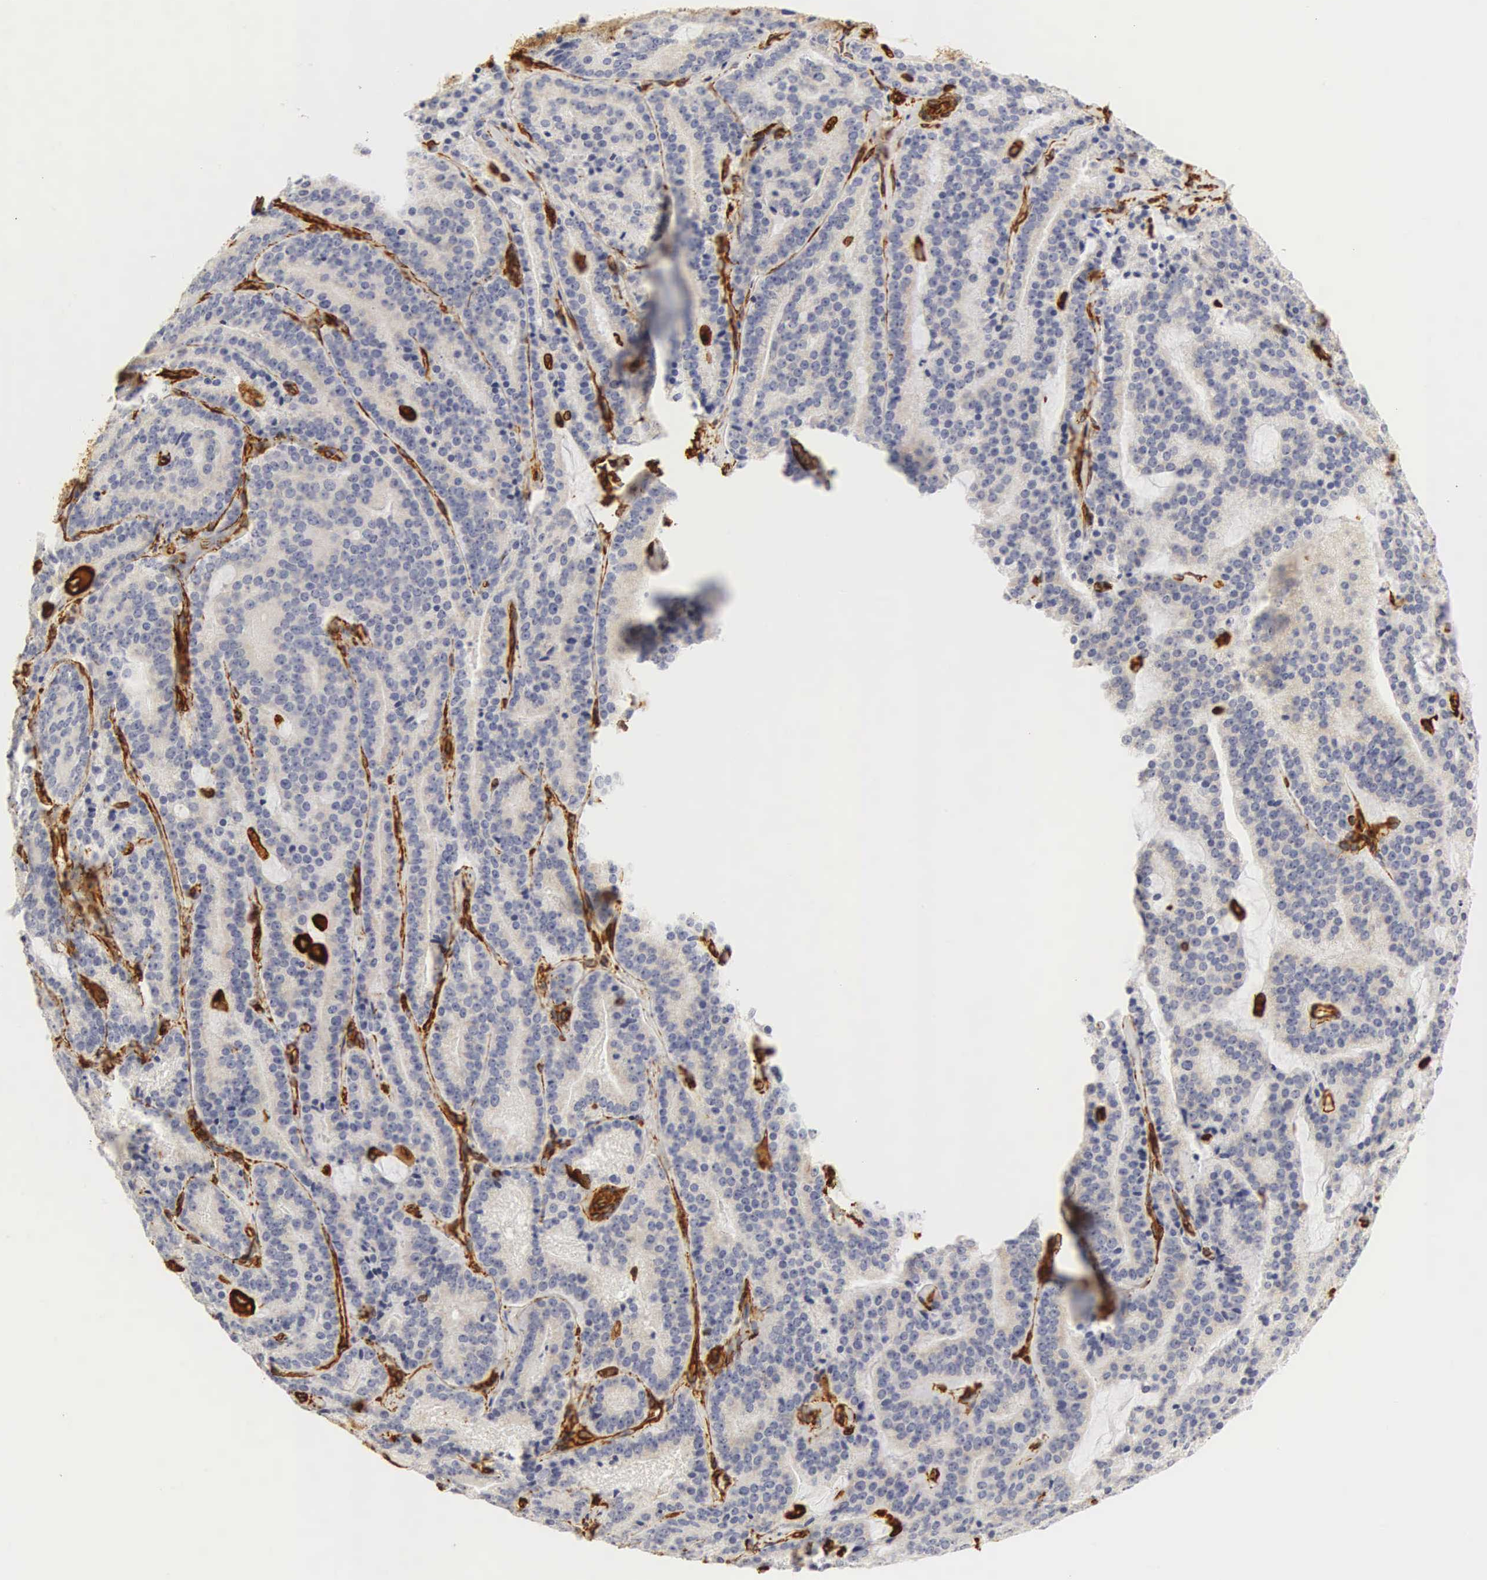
{"staining": {"intensity": "negative", "quantity": "none", "location": "none"}, "tissue": "prostate cancer", "cell_type": "Tumor cells", "image_type": "cancer", "snomed": [{"axis": "morphology", "description": "Adenocarcinoma, Medium grade"}, {"axis": "topography", "description": "Prostate"}], "caption": "Immunohistochemical staining of prostate cancer (adenocarcinoma (medium-grade)) displays no significant expression in tumor cells. The staining is performed using DAB brown chromogen with nuclei counter-stained in using hematoxylin.", "gene": "VIM", "patient": {"sex": "male", "age": 65}}